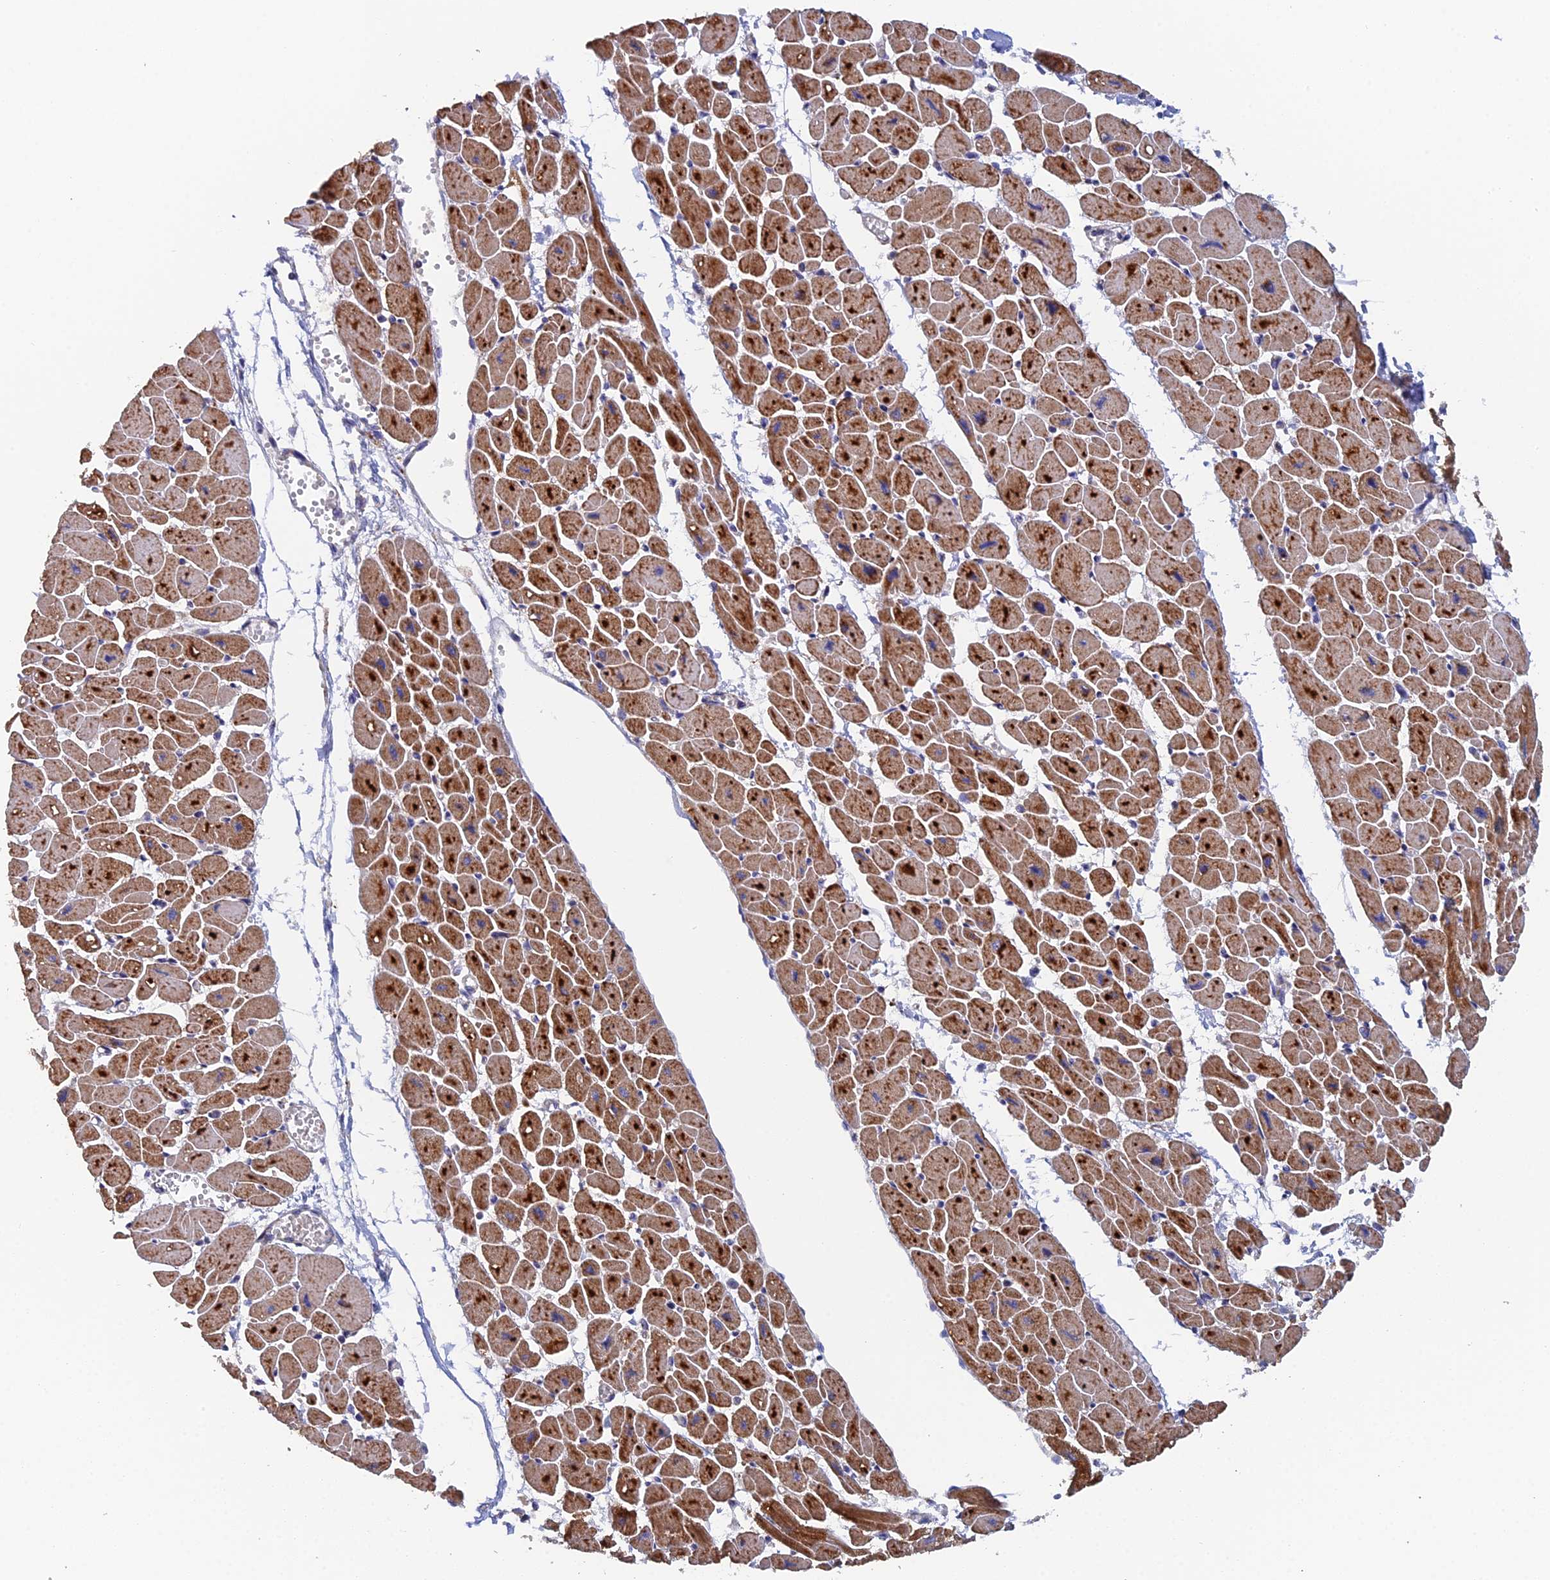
{"staining": {"intensity": "strong", "quantity": ">75%", "location": "cytoplasmic/membranous"}, "tissue": "heart muscle", "cell_type": "Cardiomyocytes", "image_type": "normal", "snomed": [{"axis": "morphology", "description": "Normal tissue, NOS"}, {"axis": "topography", "description": "Heart"}], "caption": "High-power microscopy captured an IHC photomicrograph of normal heart muscle, revealing strong cytoplasmic/membranous positivity in approximately >75% of cardiomyocytes.", "gene": "ECSIT", "patient": {"sex": "female", "age": 54}}